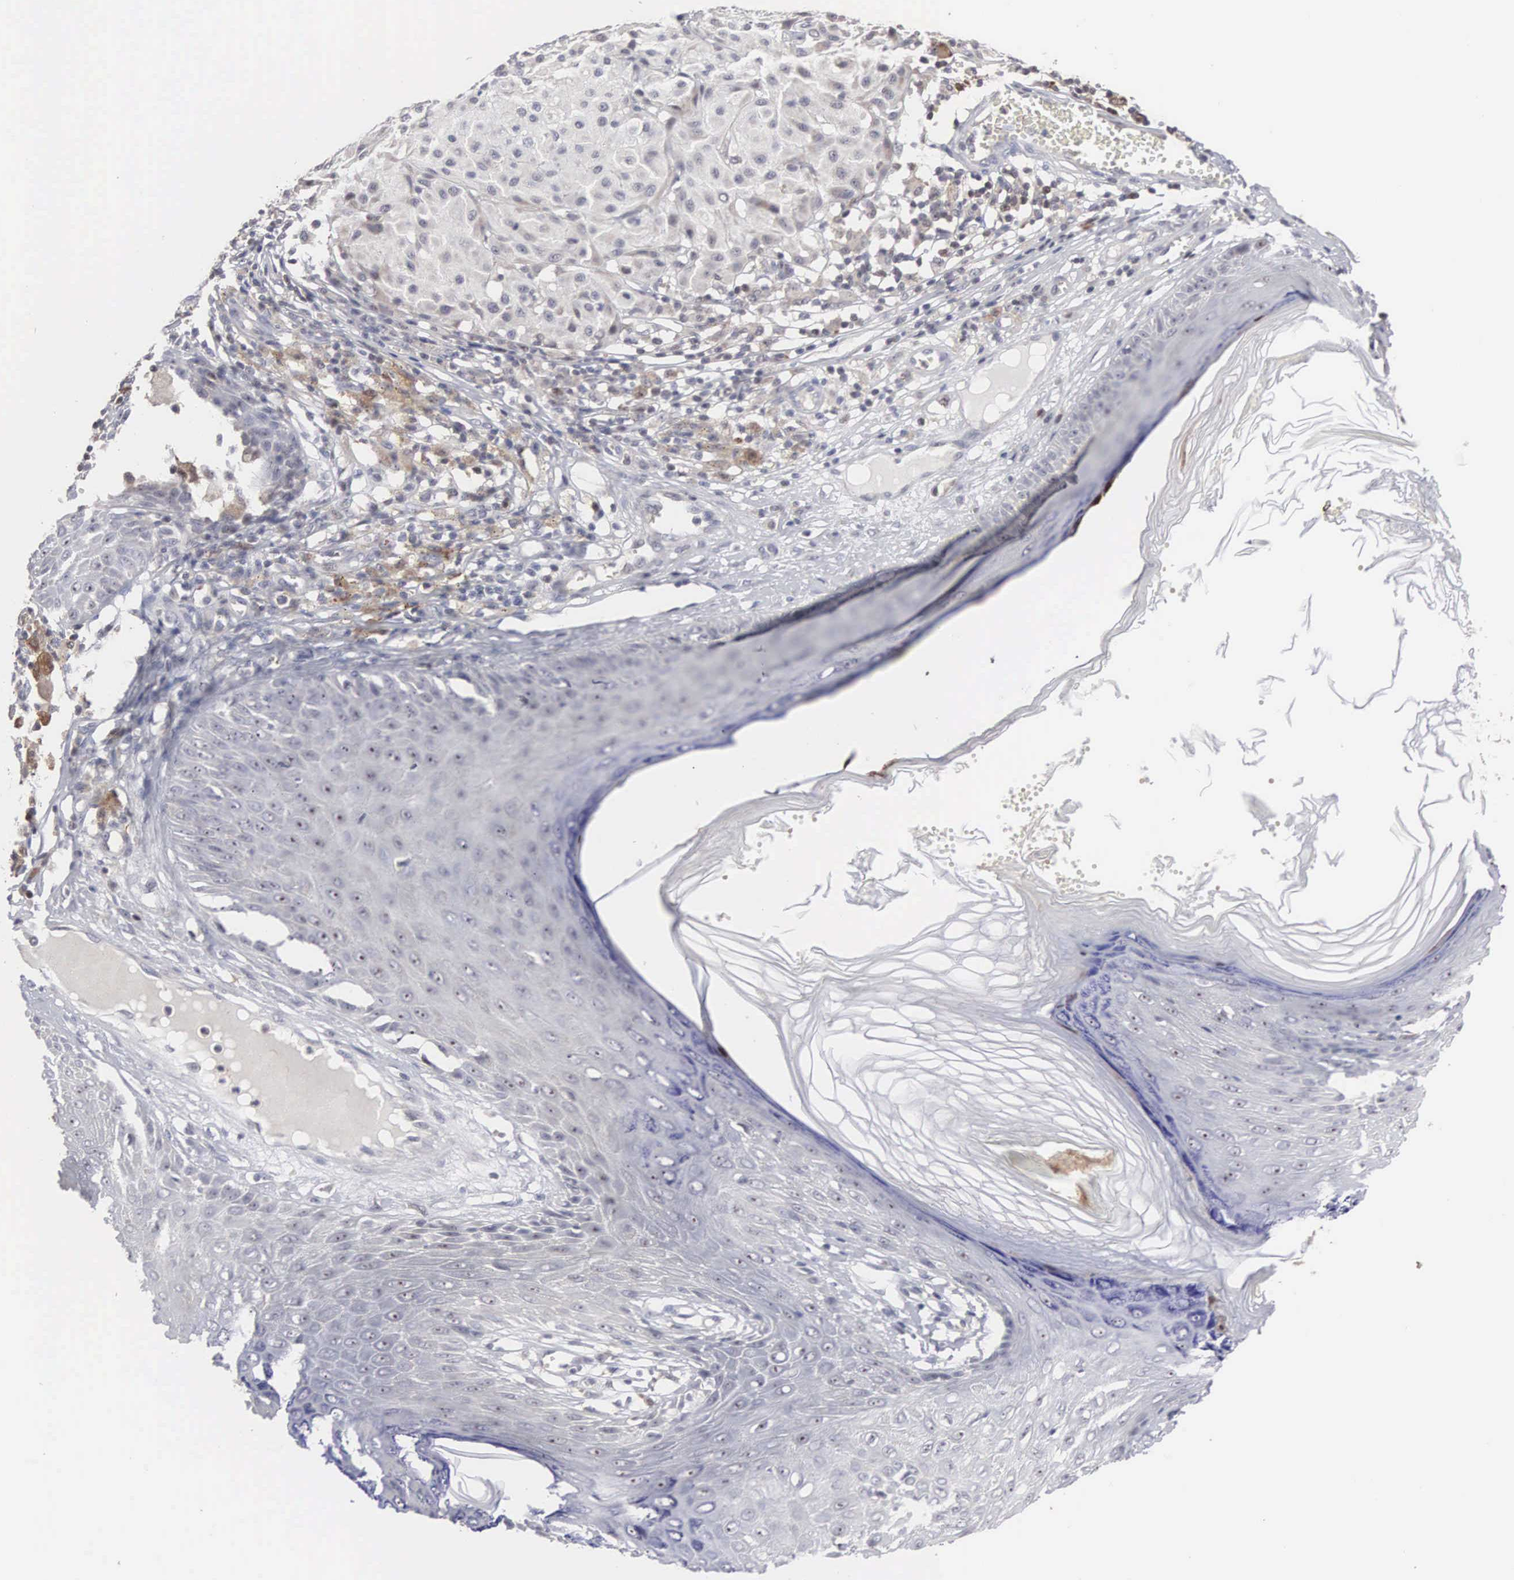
{"staining": {"intensity": "negative", "quantity": "none", "location": "none"}, "tissue": "melanoma", "cell_type": "Tumor cells", "image_type": "cancer", "snomed": [{"axis": "morphology", "description": "Malignant melanoma, NOS"}, {"axis": "topography", "description": "Skin"}], "caption": "This is a photomicrograph of immunohistochemistry staining of malignant melanoma, which shows no expression in tumor cells.", "gene": "ACOT4", "patient": {"sex": "male", "age": 36}}